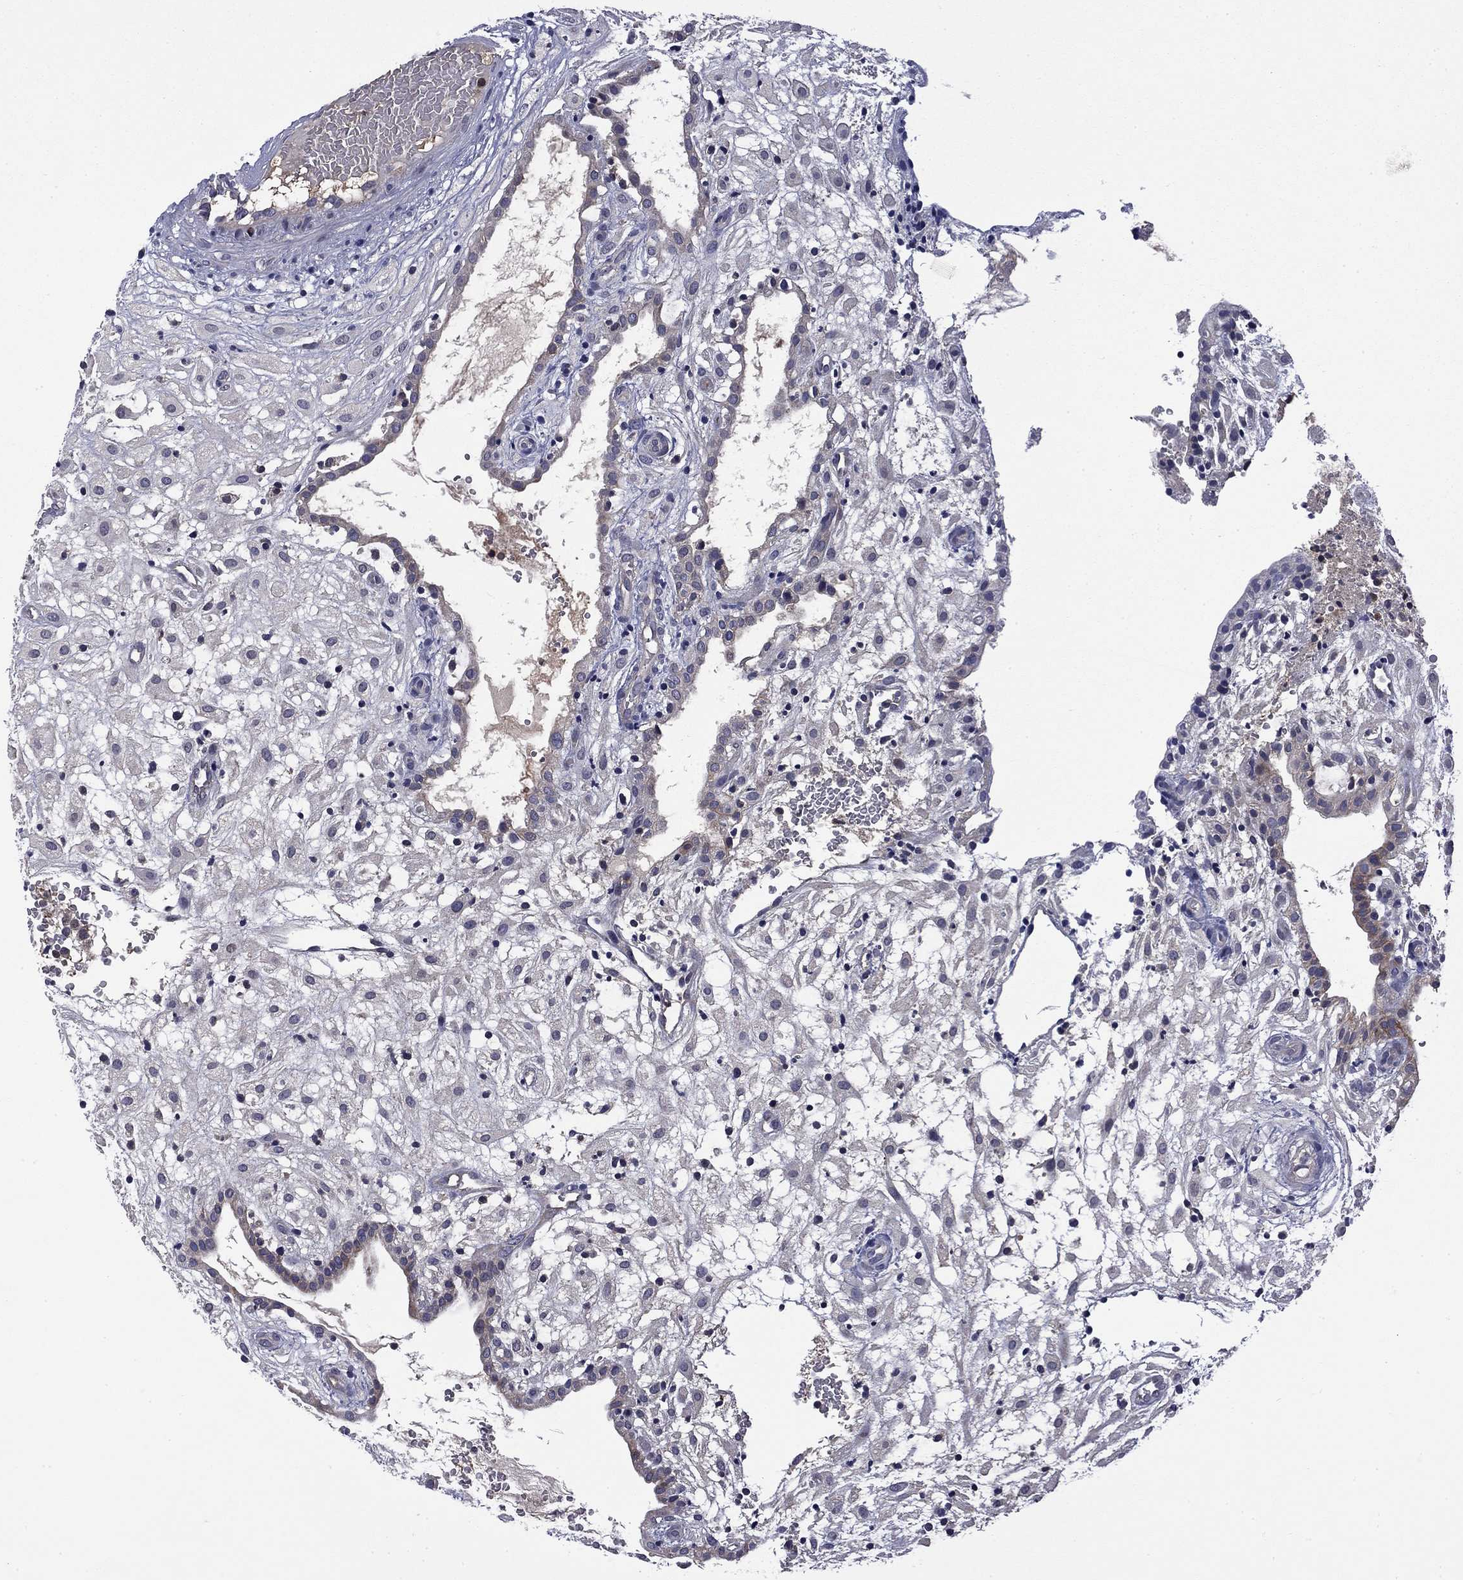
{"staining": {"intensity": "moderate", "quantity": "25%-75%", "location": "cytoplasmic/membranous"}, "tissue": "placenta", "cell_type": "Decidual cells", "image_type": "normal", "snomed": [{"axis": "morphology", "description": "Normal tissue, NOS"}, {"axis": "topography", "description": "Placenta"}], "caption": "Immunohistochemistry (DAB) staining of benign placenta displays moderate cytoplasmic/membranous protein staining in approximately 25%-75% of decidual cells. (IHC, brightfield microscopy, high magnification).", "gene": "CEACAM7", "patient": {"sex": "female", "age": 24}}